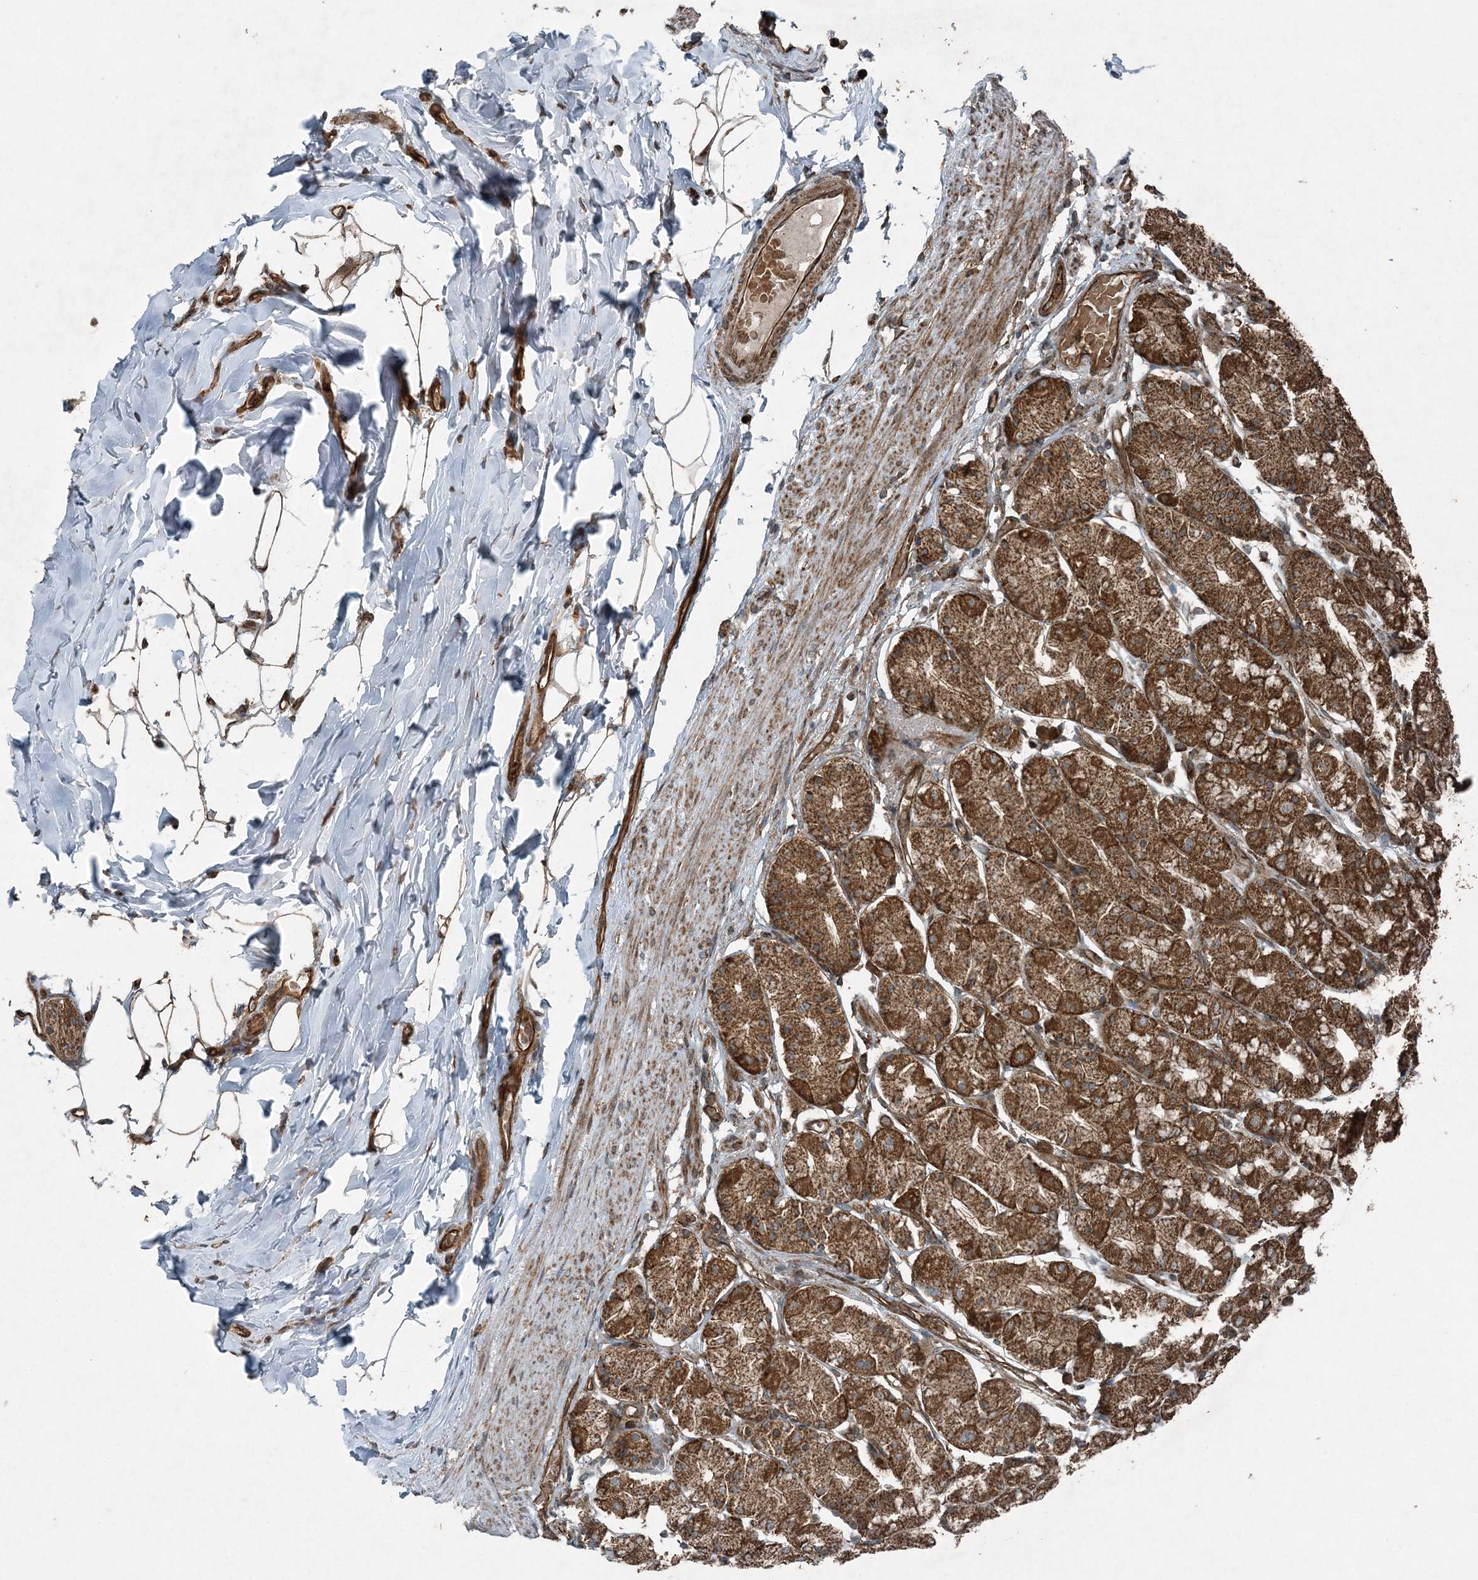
{"staining": {"intensity": "strong", "quantity": ">75%", "location": "cytoplasmic/membranous"}, "tissue": "stomach", "cell_type": "Glandular cells", "image_type": "normal", "snomed": [{"axis": "morphology", "description": "Normal tissue, NOS"}, {"axis": "topography", "description": "Stomach, upper"}], "caption": "IHC micrograph of unremarkable stomach: human stomach stained using IHC reveals high levels of strong protein expression localized specifically in the cytoplasmic/membranous of glandular cells, appearing as a cytoplasmic/membranous brown color.", "gene": "COPS7B", "patient": {"sex": "male", "age": 68}}